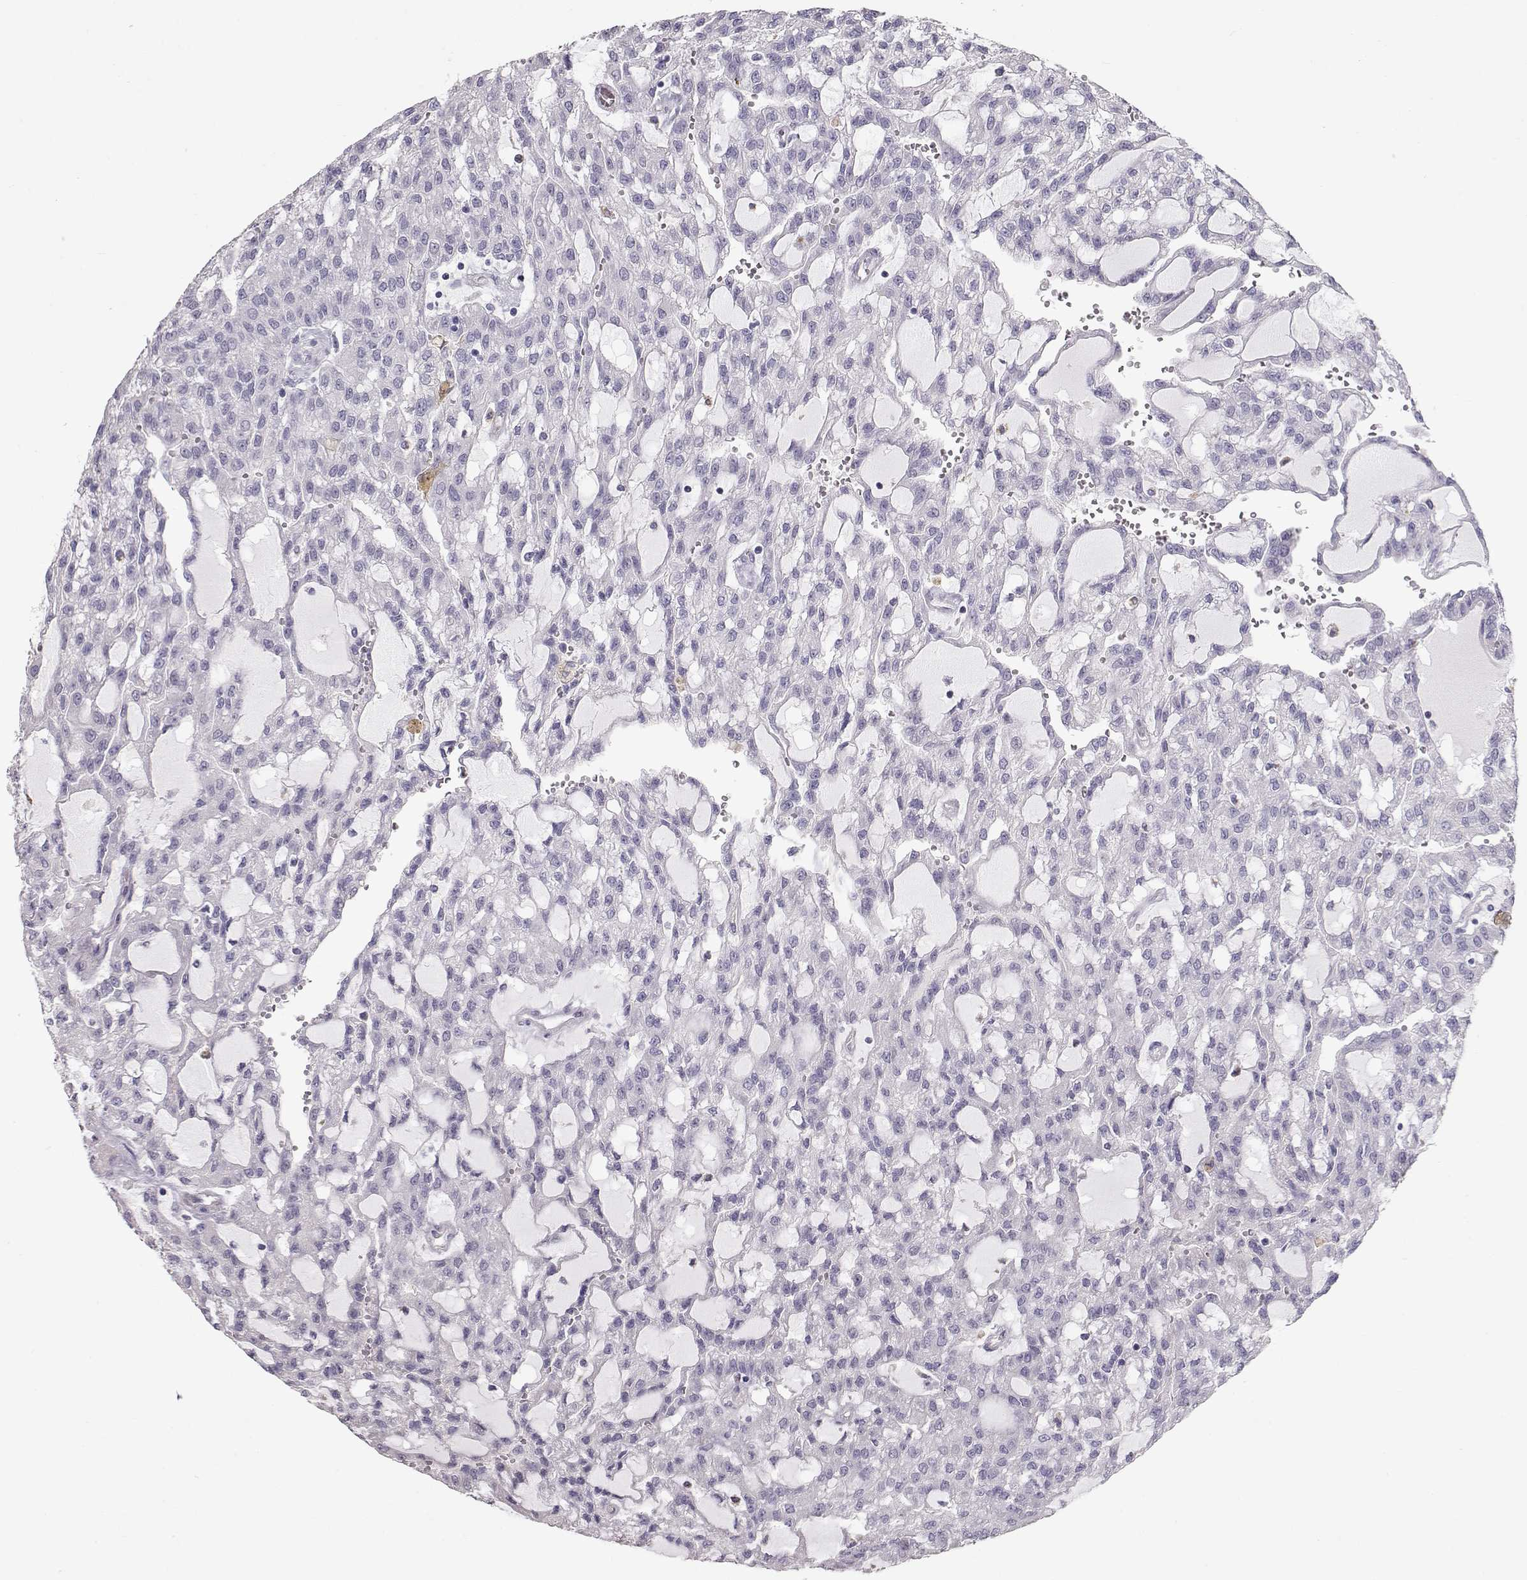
{"staining": {"intensity": "negative", "quantity": "none", "location": "none"}, "tissue": "renal cancer", "cell_type": "Tumor cells", "image_type": "cancer", "snomed": [{"axis": "morphology", "description": "Adenocarcinoma, NOS"}, {"axis": "topography", "description": "Kidney"}], "caption": "Tumor cells show no significant protein staining in renal adenocarcinoma. (DAB (3,3'-diaminobenzidine) immunohistochemistry visualized using brightfield microscopy, high magnification).", "gene": "SLC18A1", "patient": {"sex": "male", "age": 63}}